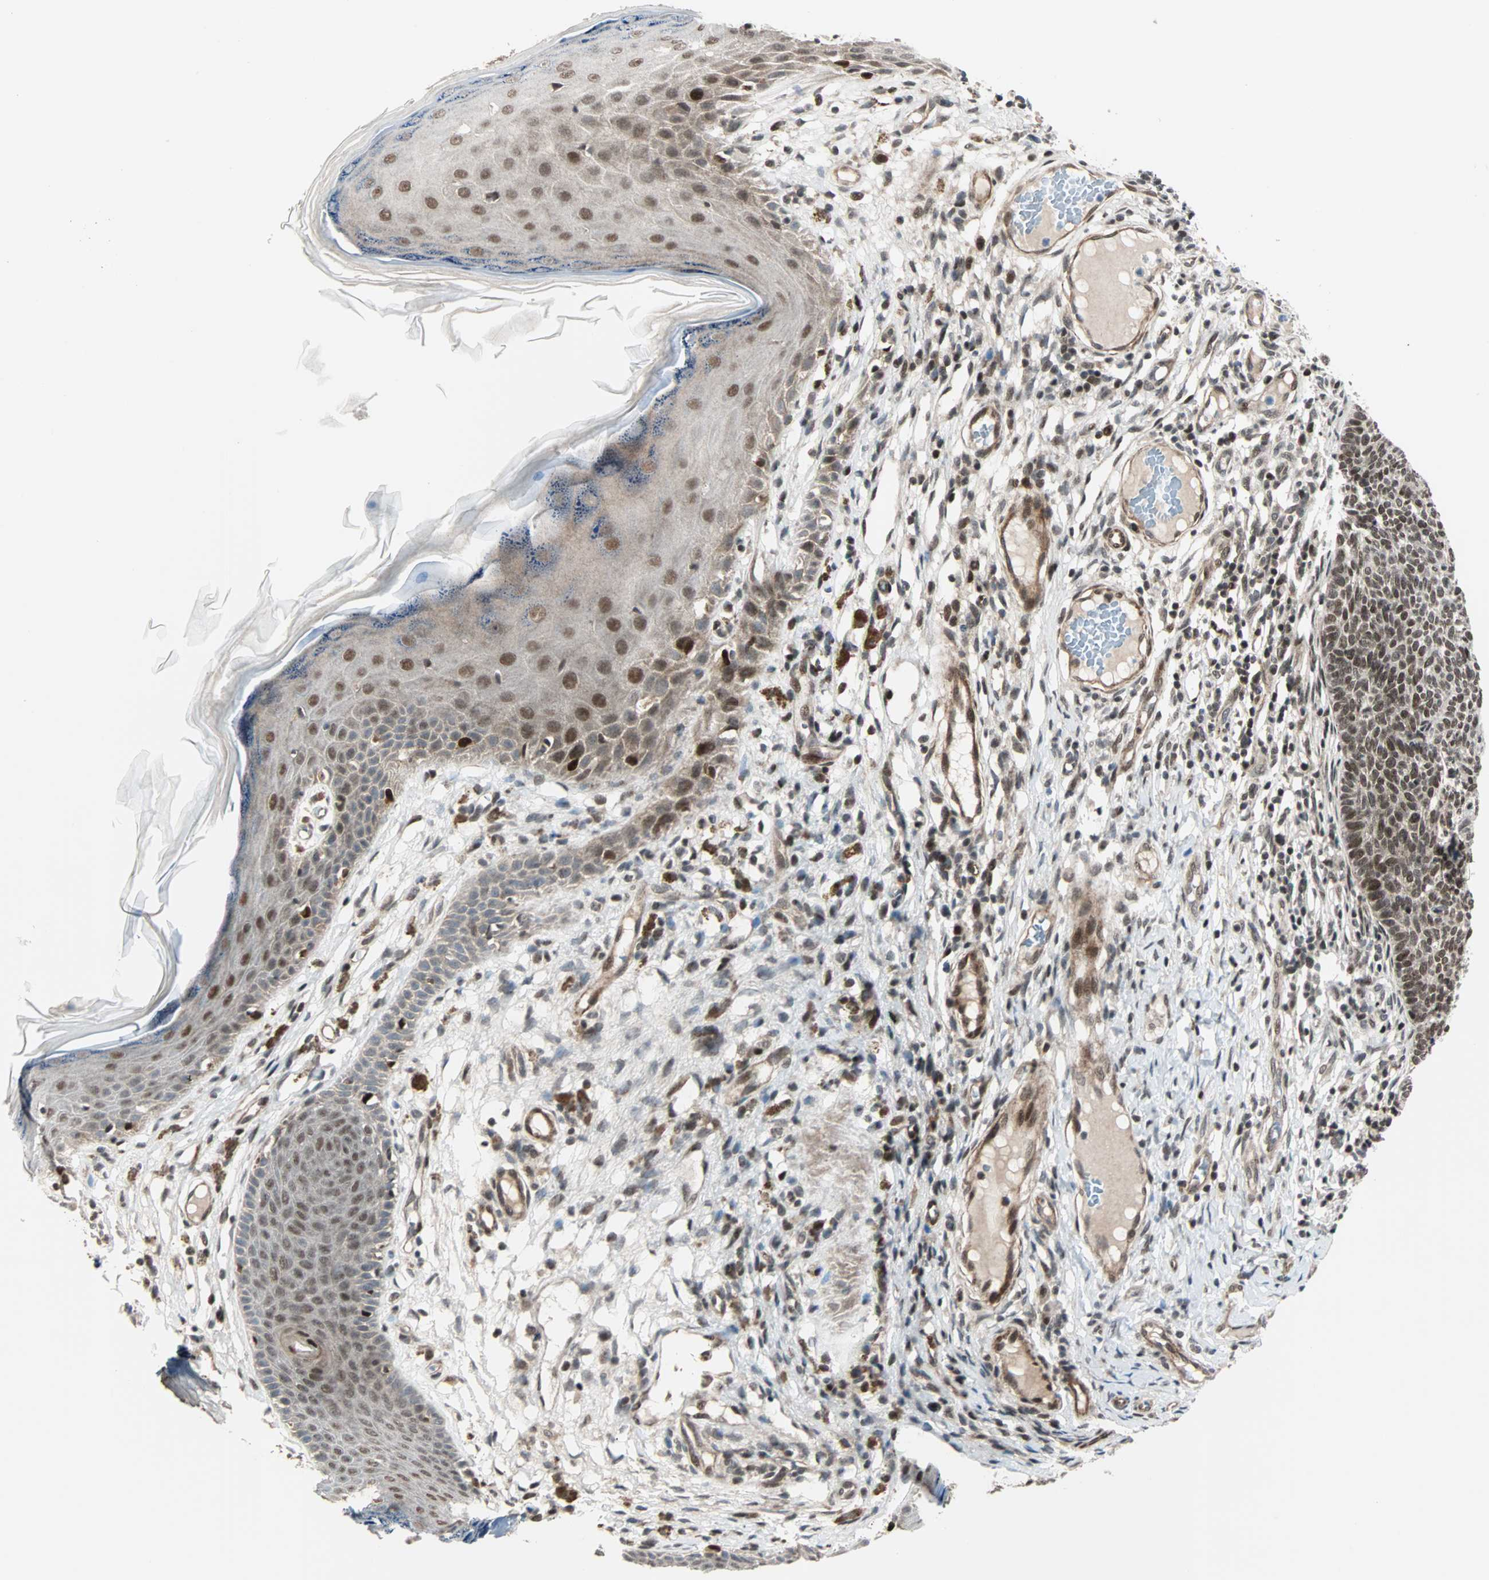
{"staining": {"intensity": "moderate", "quantity": ">75%", "location": "nuclear"}, "tissue": "skin cancer", "cell_type": "Tumor cells", "image_type": "cancer", "snomed": [{"axis": "morphology", "description": "Normal tissue, NOS"}, {"axis": "morphology", "description": "Basal cell carcinoma"}, {"axis": "topography", "description": "Skin"}], "caption": "Human basal cell carcinoma (skin) stained for a protein (brown) exhibits moderate nuclear positive staining in about >75% of tumor cells.", "gene": "CBX4", "patient": {"sex": "male", "age": 87}}